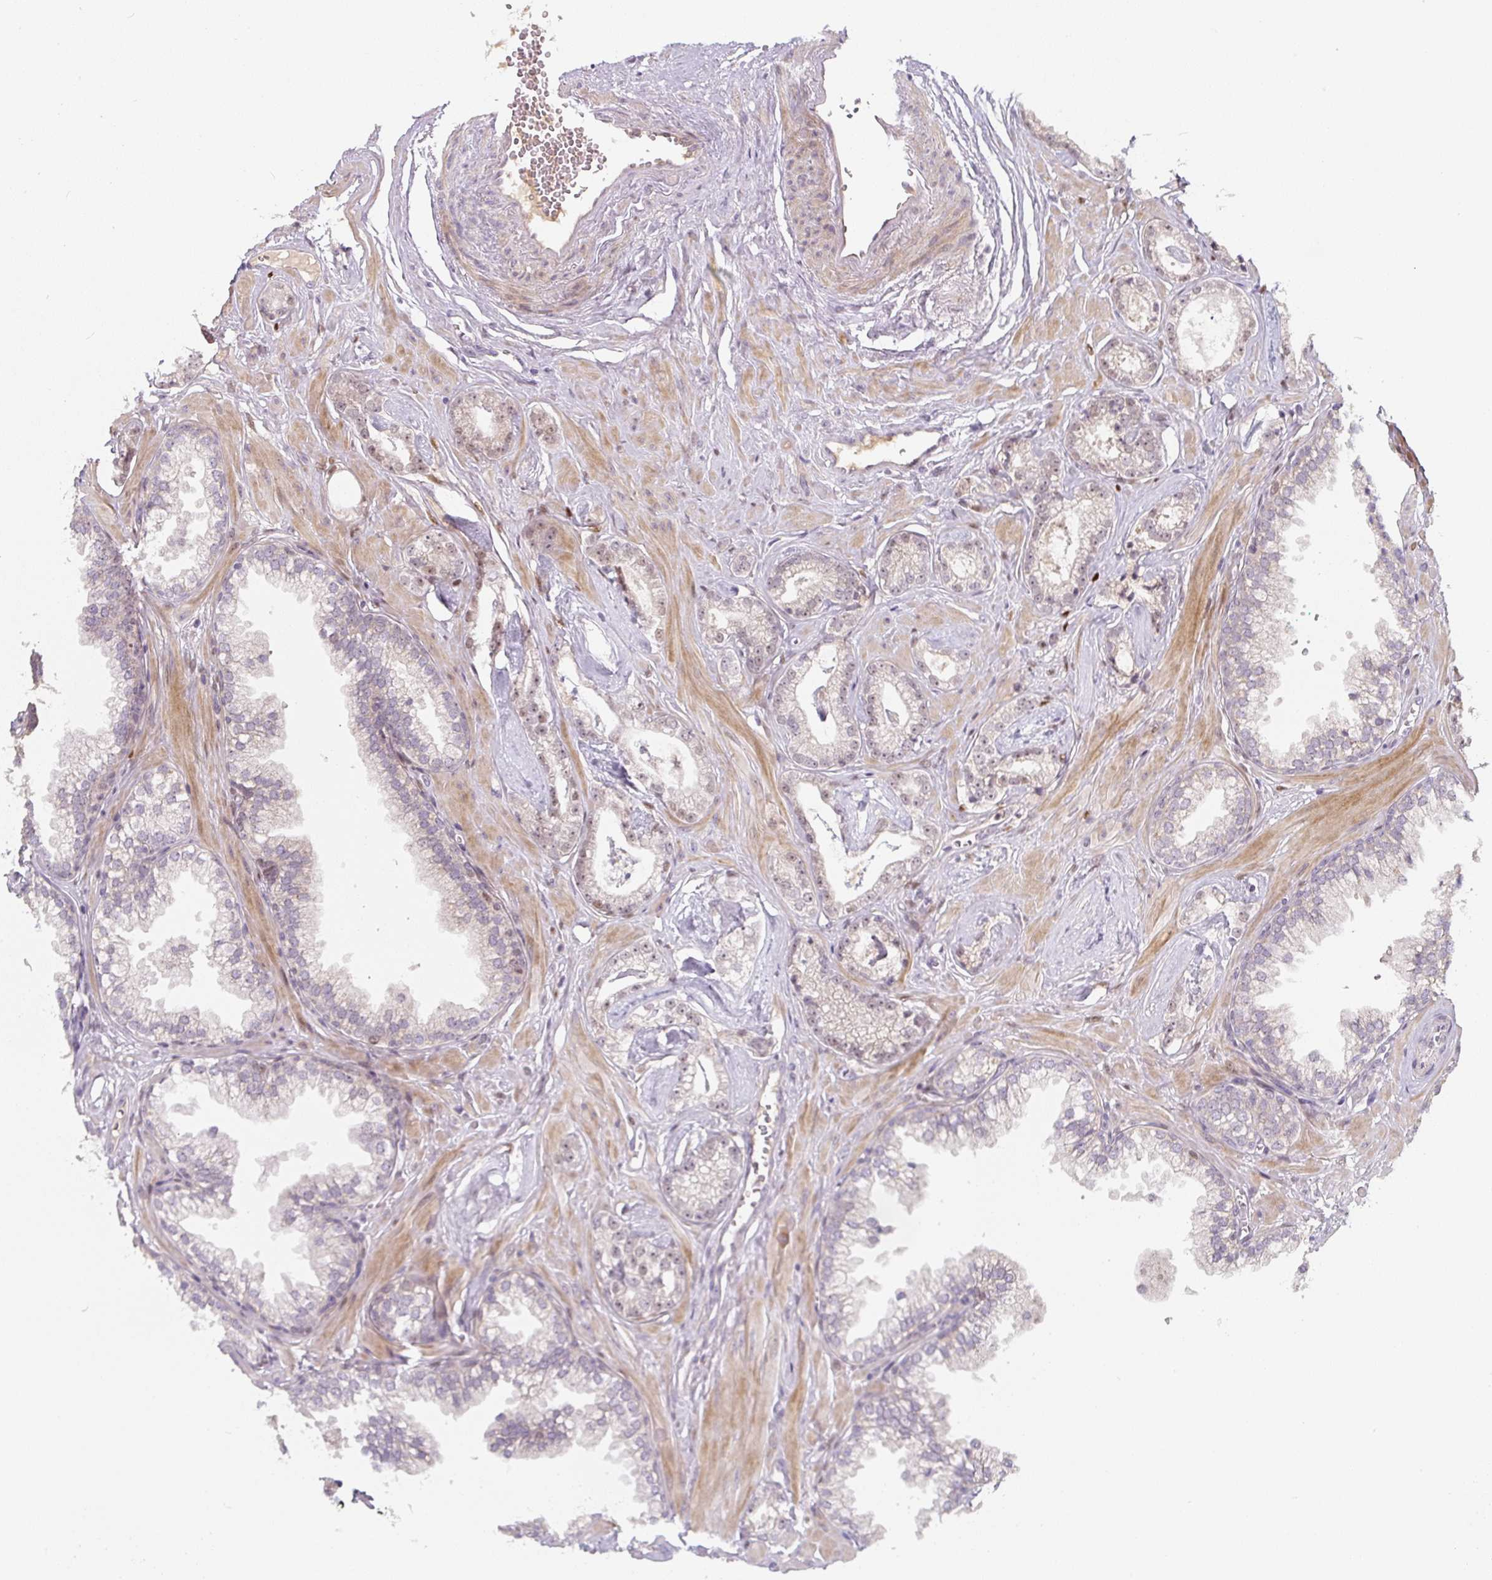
{"staining": {"intensity": "weak", "quantity": "<25%", "location": "nuclear"}, "tissue": "prostate cancer", "cell_type": "Tumor cells", "image_type": "cancer", "snomed": [{"axis": "morphology", "description": "Adenocarcinoma, Low grade"}, {"axis": "topography", "description": "Prostate"}], "caption": "Tumor cells show no significant protein expression in prostate adenocarcinoma (low-grade).", "gene": "PWWP3B", "patient": {"sex": "male", "age": 60}}